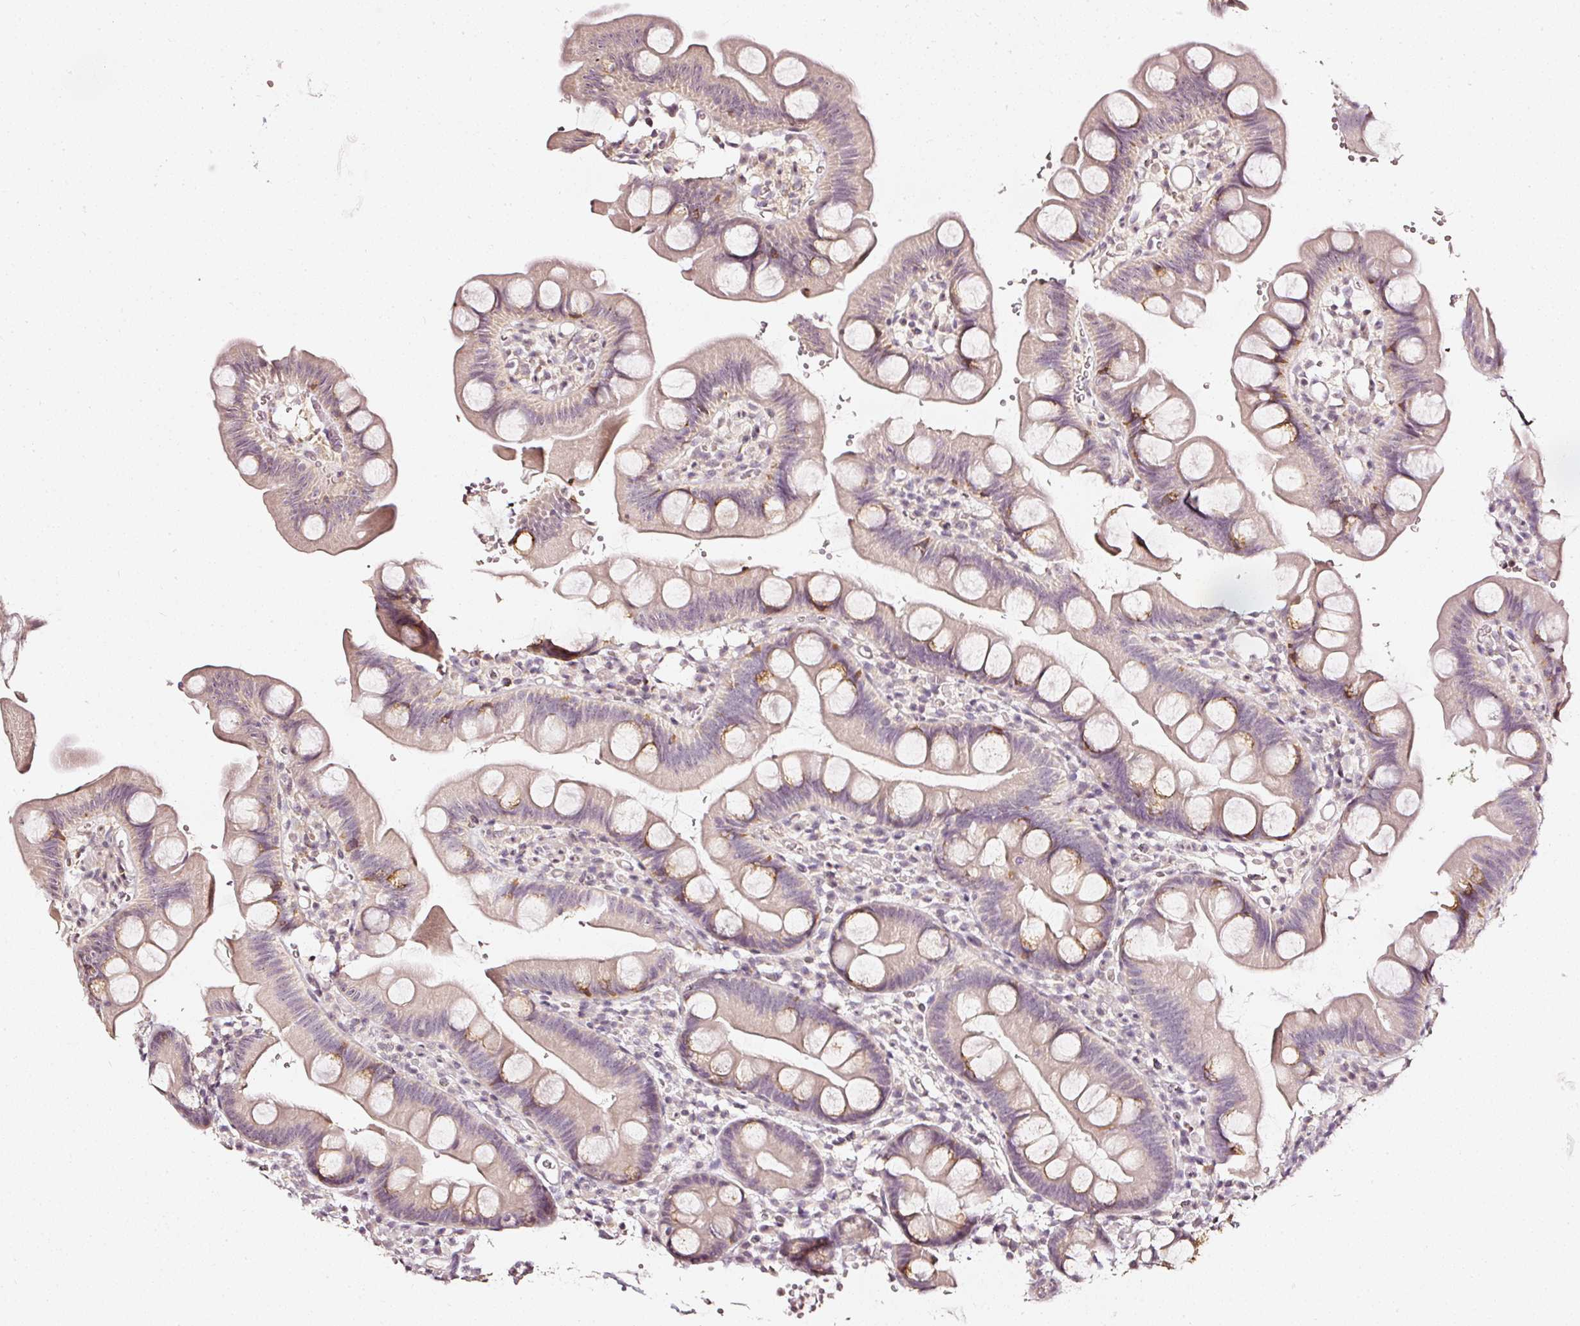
{"staining": {"intensity": "moderate", "quantity": "<25%", "location": "cytoplasmic/membranous"}, "tissue": "small intestine", "cell_type": "Glandular cells", "image_type": "normal", "snomed": [{"axis": "morphology", "description": "Normal tissue, NOS"}, {"axis": "topography", "description": "Small intestine"}], "caption": "Protein expression analysis of benign small intestine displays moderate cytoplasmic/membranous staining in about <25% of glandular cells. (Stains: DAB in brown, nuclei in blue, Microscopy: brightfield microscopy at high magnification).", "gene": "NTRK1", "patient": {"sex": "female", "age": 68}}